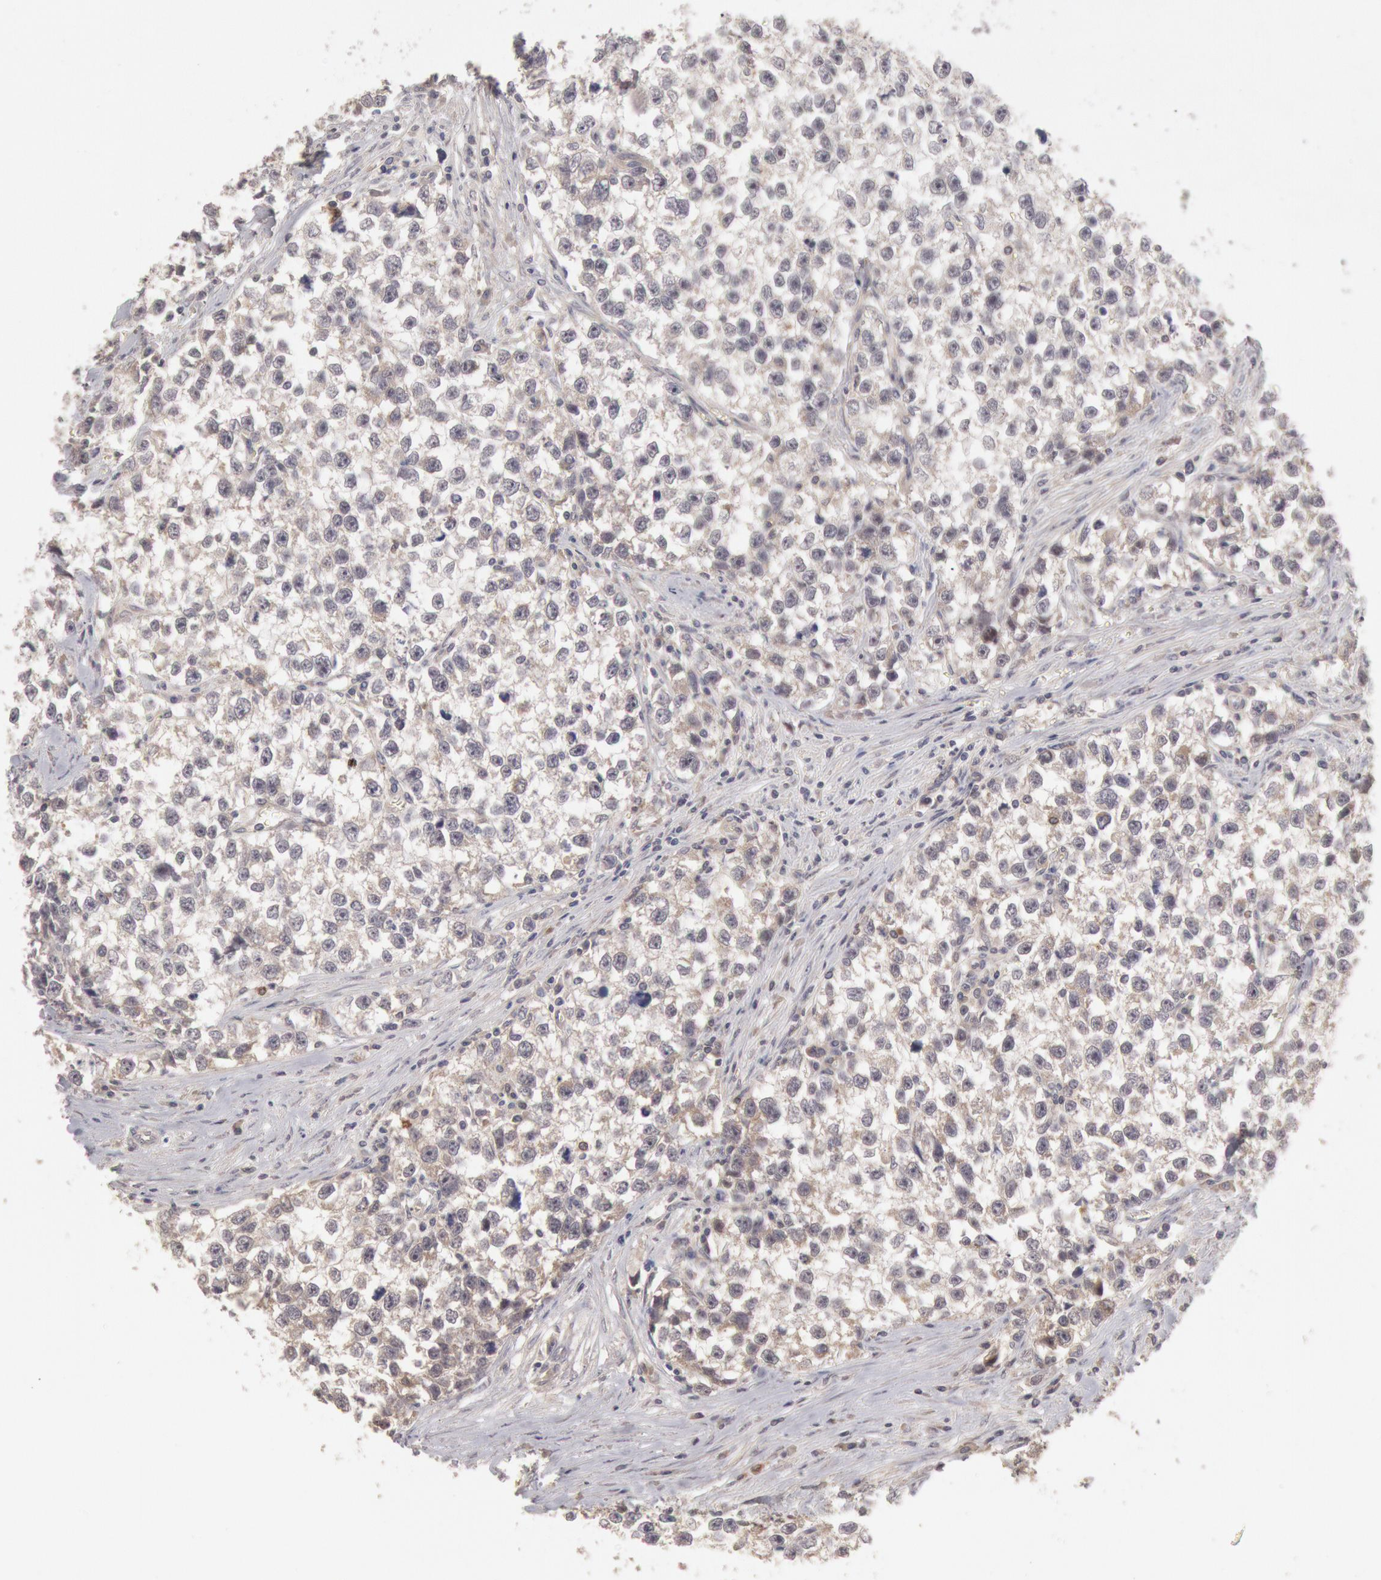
{"staining": {"intensity": "negative", "quantity": "none", "location": "none"}, "tissue": "testis cancer", "cell_type": "Tumor cells", "image_type": "cancer", "snomed": [{"axis": "morphology", "description": "Seminoma, NOS"}, {"axis": "morphology", "description": "Carcinoma, Embryonal, NOS"}, {"axis": "topography", "description": "Testis"}], "caption": "This image is of embryonal carcinoma (testis) stained with immunohistochemistry to label a protein in brown with the nuclei are counter-stained blue. There is no expression in tumor cells.", "gene": "ZFP36L1", "patient": {"sex": "male", "age": 30}}